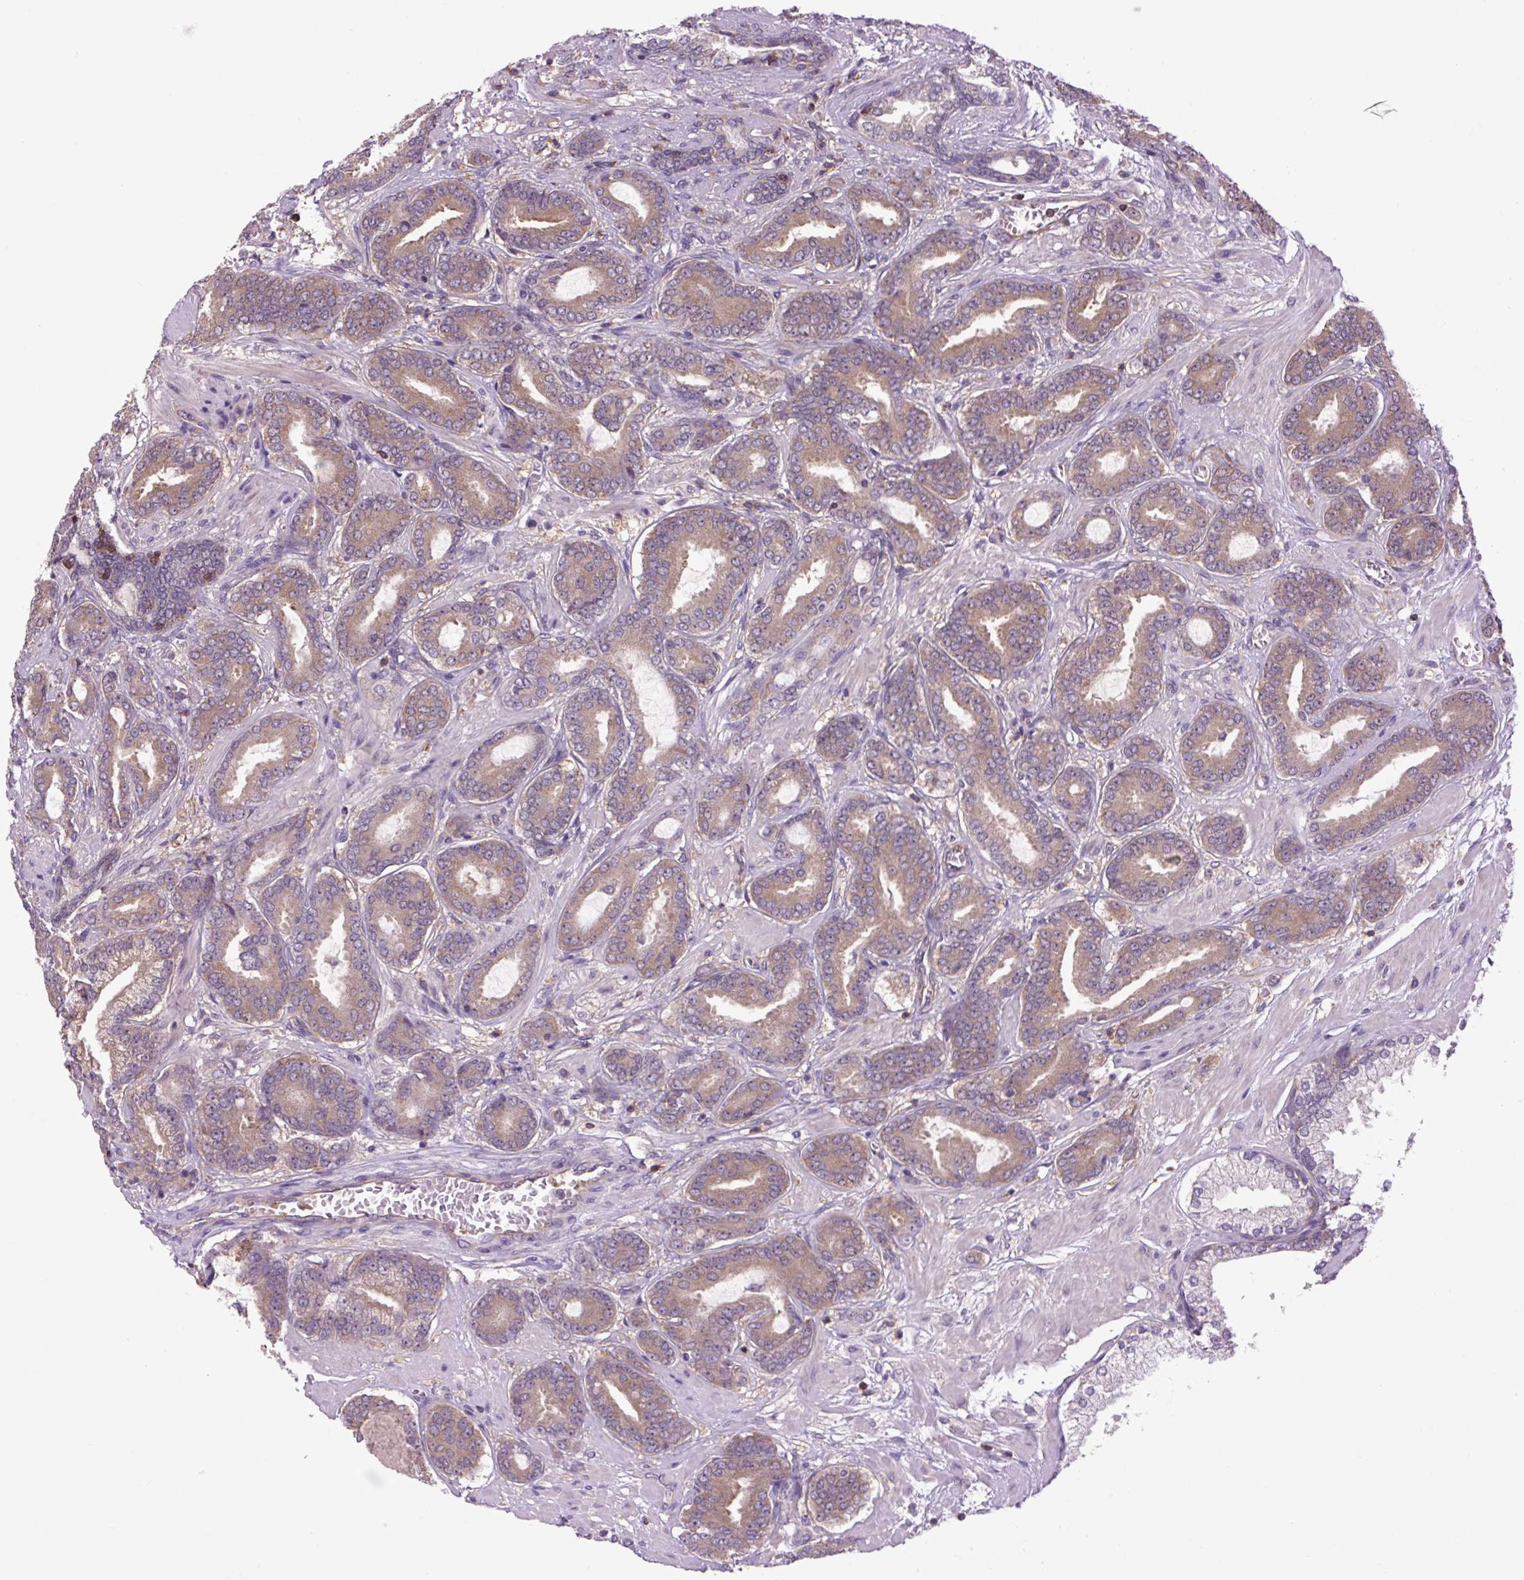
{"staining": {"intensity": "moderate", "quantity": ">75%", "location": "cytoplasmic/membranous"}, "tissue": "prostate cancer", "cell_type": "Tumor cells", "image_type": "cancer", "snomed": [{"axis": "morphology", "description": "Adenocarcinoma, Low grade"}, {"axis": "topography", "description": "Prostate and seminal vesicle, NOS"}], "caption": "Tumor cells show moderate cytoplasmic/membranous expression in about >75% of cells in prostate low-grade adenocarcinoma.", "gene": "PLCG1", "patient": {"sex": "male", "age": 61}}